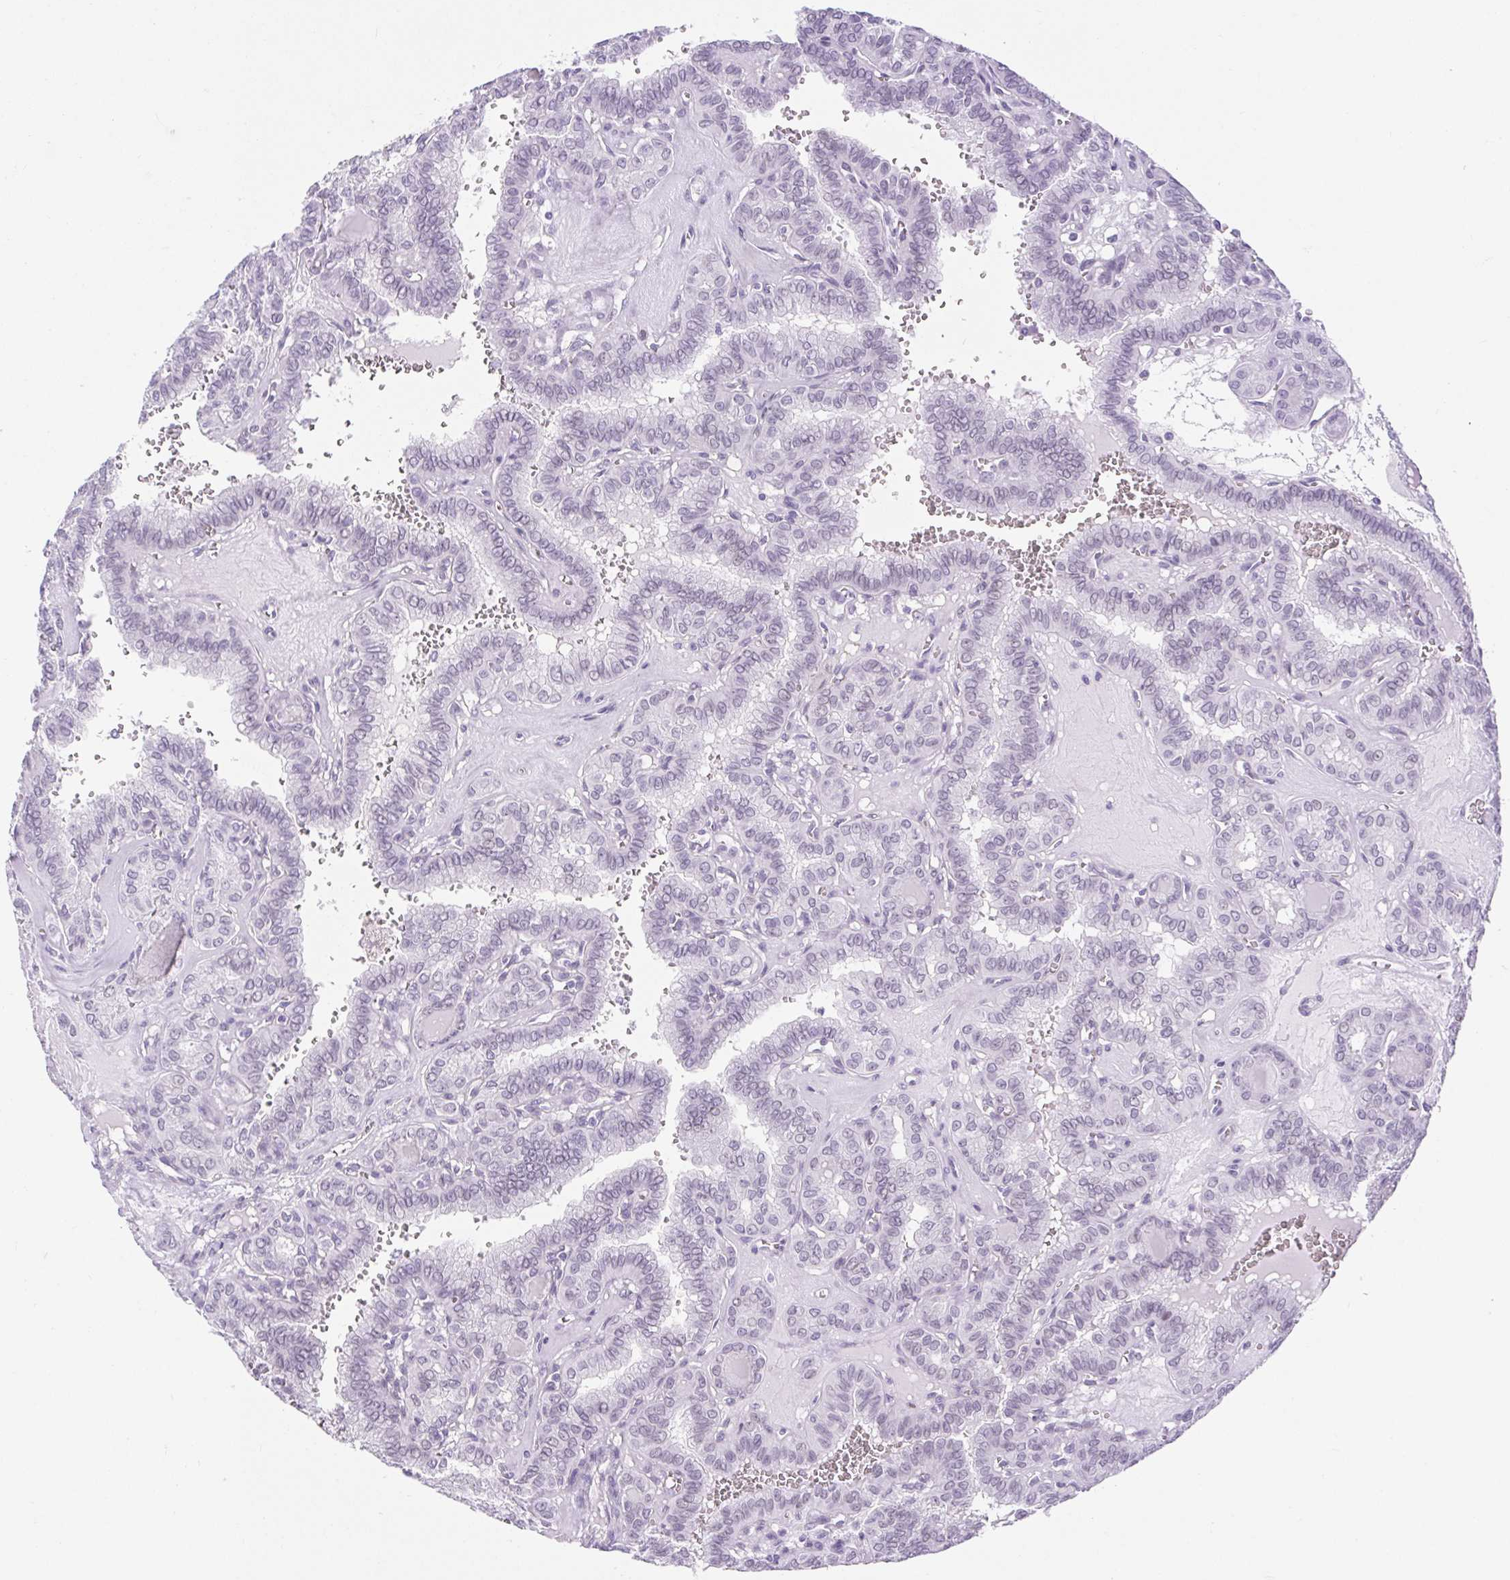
{"staining": {"intensity": "negative", "quantity": "none", "location": "none"}, "tissue": "thyroid cancer", "cell_type": "Tumor cells", "image_type": "cancer", "snomed": [{"axis": "morphology", "description": "Papillary adenocarcinoma, NOS"}, {"axis": "topography", "description": "Thyroid gland"}], "caption": "This is an IHC micrograph of human thyroid cancer (papillary adenocarcinoma). There is no positivity in tumor cells.", "gene": "BCAS1", "patient": {"sex": "female", "age": 41}}